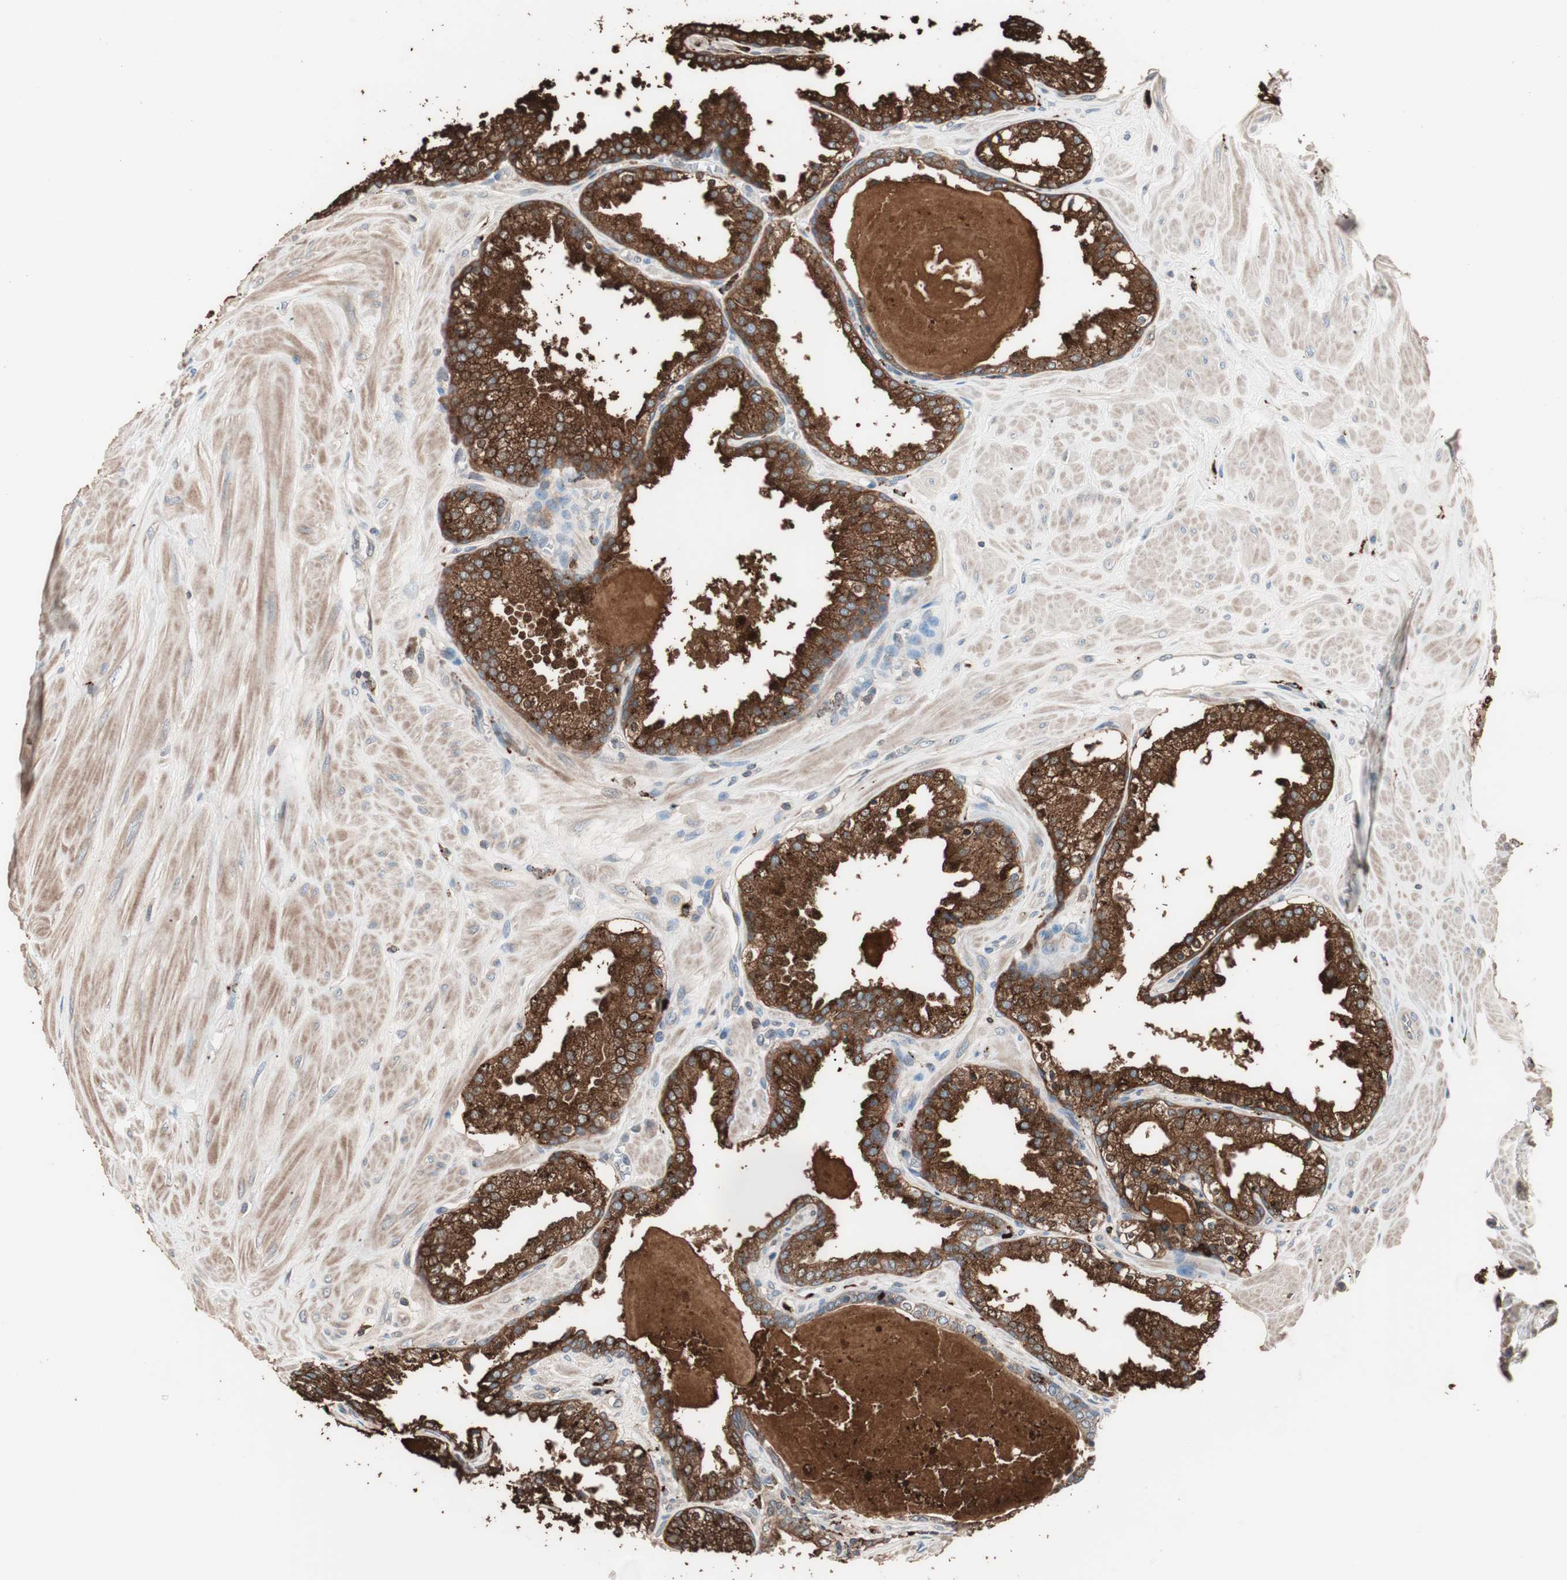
{"staining": {"intensity": "strong", "quantity": ">75%", "location": "cytoplasmic/membranous"}, "tissue": "prostate", "cell_type": "Glandular cells", "image_type": "normal", "snomed": [{"axis": "morphology", "description": "Normal tissue, NOS"}, {"axis": "topography", "description": "Prostate"}], "caption": "A micrograph showing strong cytoplasmic/membranous expression in about >75% of glandular cells in normal prostate, as visualized by brown immunohistochemical staining.", "gene": "CCT3", "patient": {"sex": "male", "age": 51}}